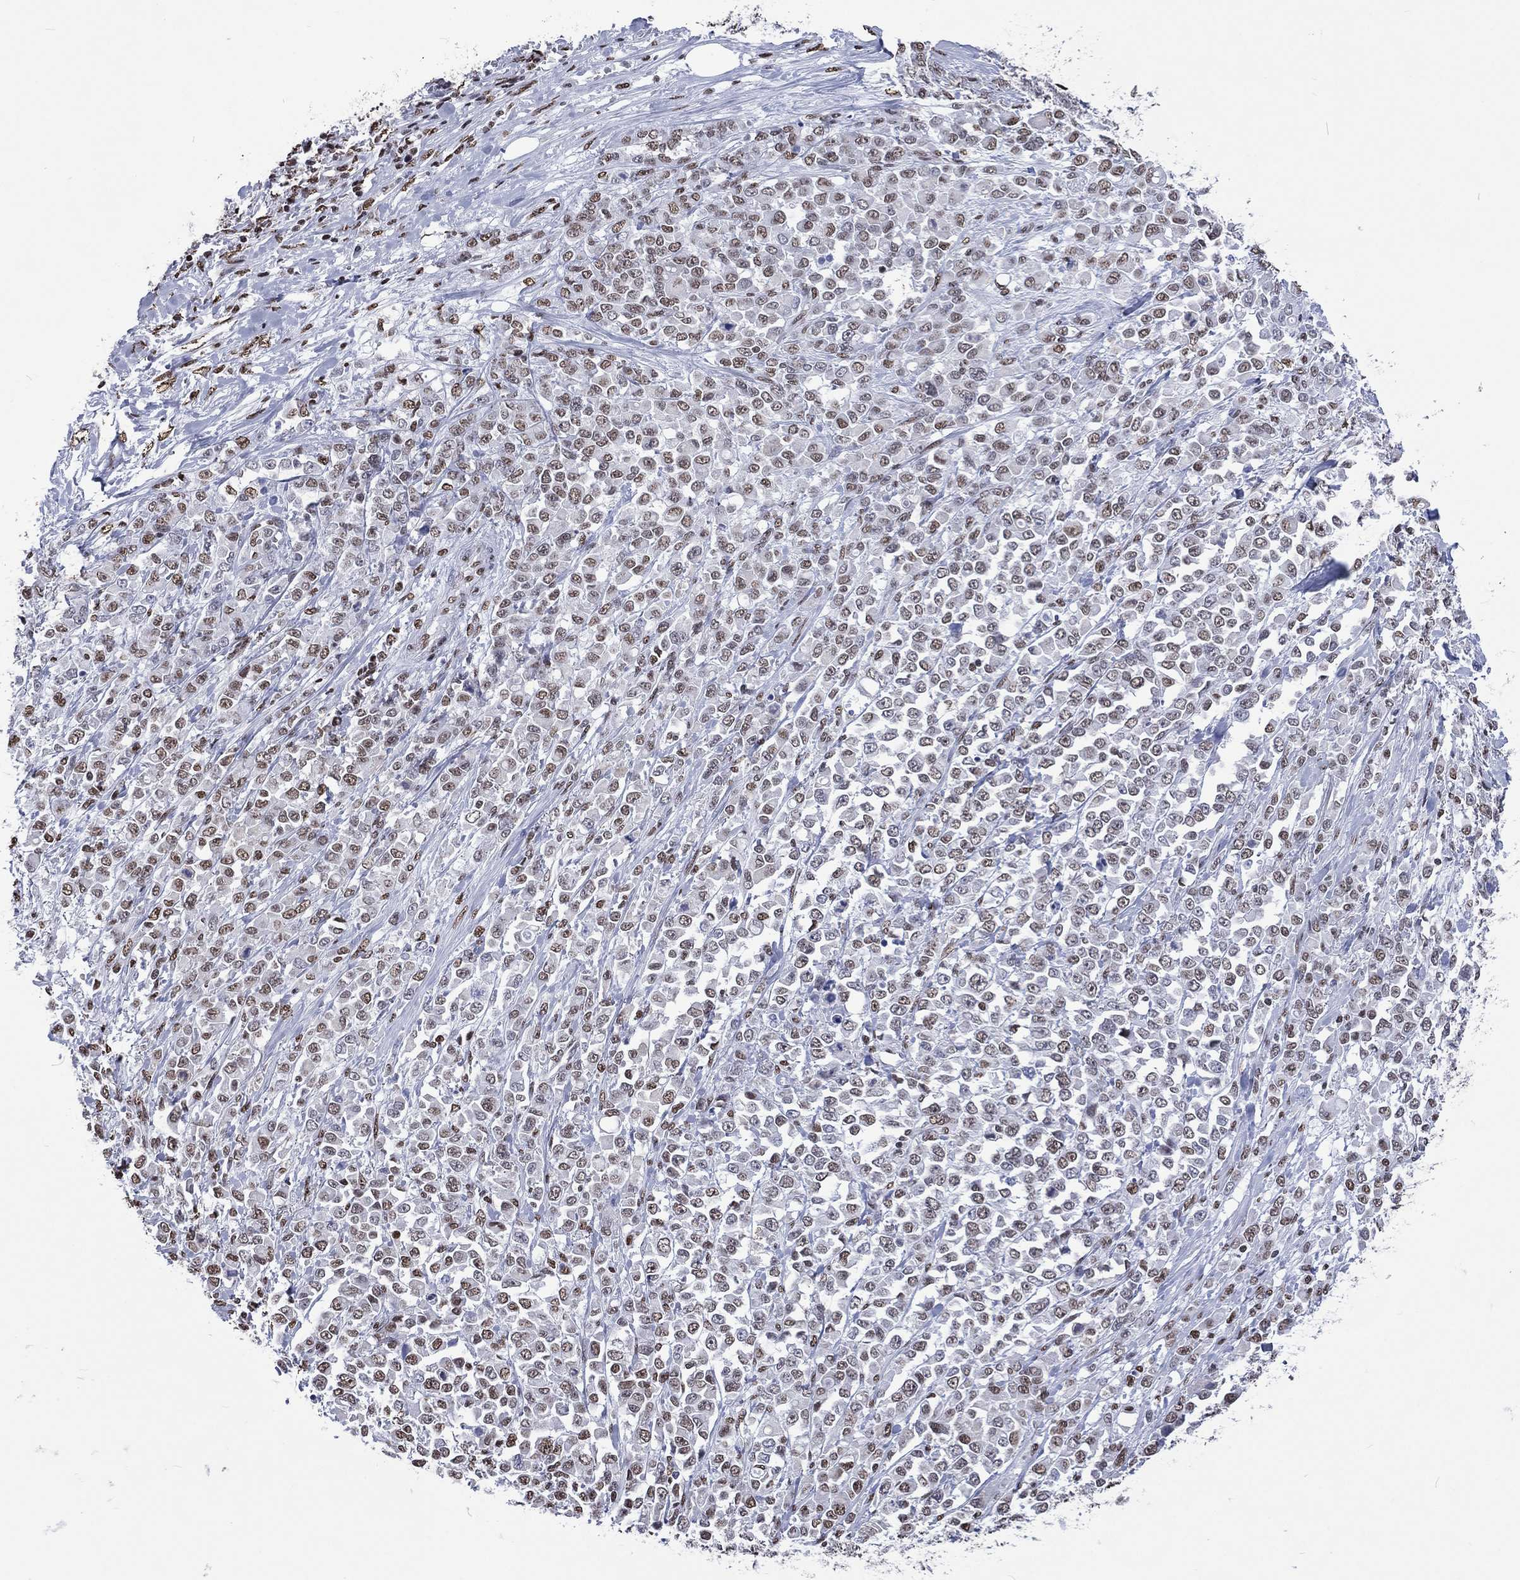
{"staining": {"intensity": "moderate", "quantity": ">75%", "location": "nuclear"}, "tissue": "stomach cancer", "cell_type": "Tumor cells", "image_type": "cancer", "snomed": [{"axis": "morphology", "description": "Adenocarcinoma, NOS"}, {"axis": "topography", "description": "Stomach"}], "caption": "Approximately >75% of tumor cells in stomach adenocarcinoma show moderate nuclear protein positivity as visualized by brown immunohistochemical staining.", "gene": "RETREG2", "patient": {"sex": "female", "age": 76}}